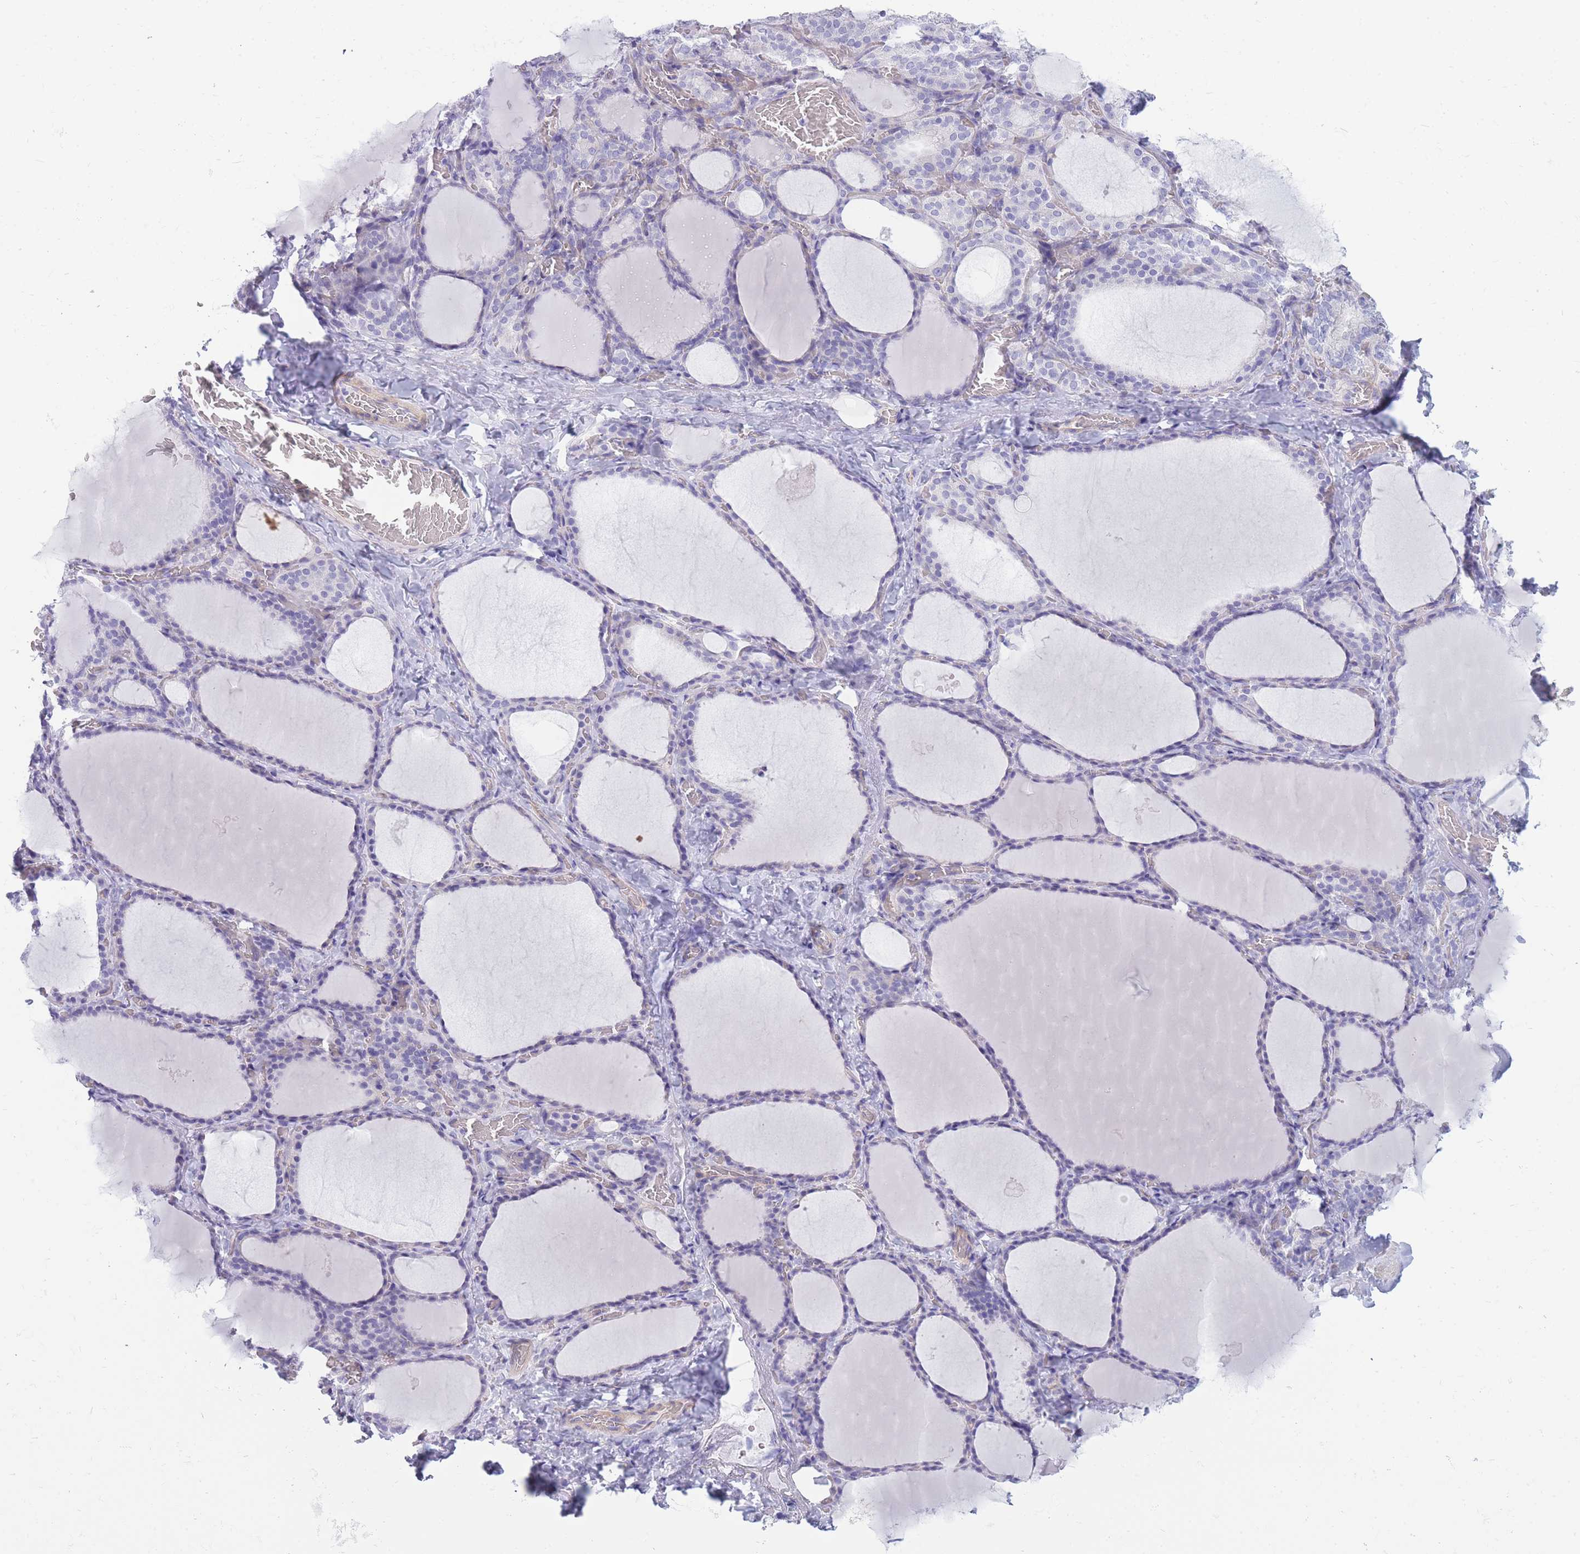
{"staining": {"intensity": "negative", "quantity": "none", "location": "none"}, "tissue": "thyroid gland", "cell_type": "Glandular cells", "image_type": "normal", "snomed": [{"axis": "morphology", "description": "Normal tissue, NOS"}, {"axis": "topography", "description": "Thyroid gland"}], "caption": "Protein analysis of normal thyroid gland displays no significant staining in glandular cells.", "gene": "MTSS2", "patient": {"sex": "female", "age": 39}}